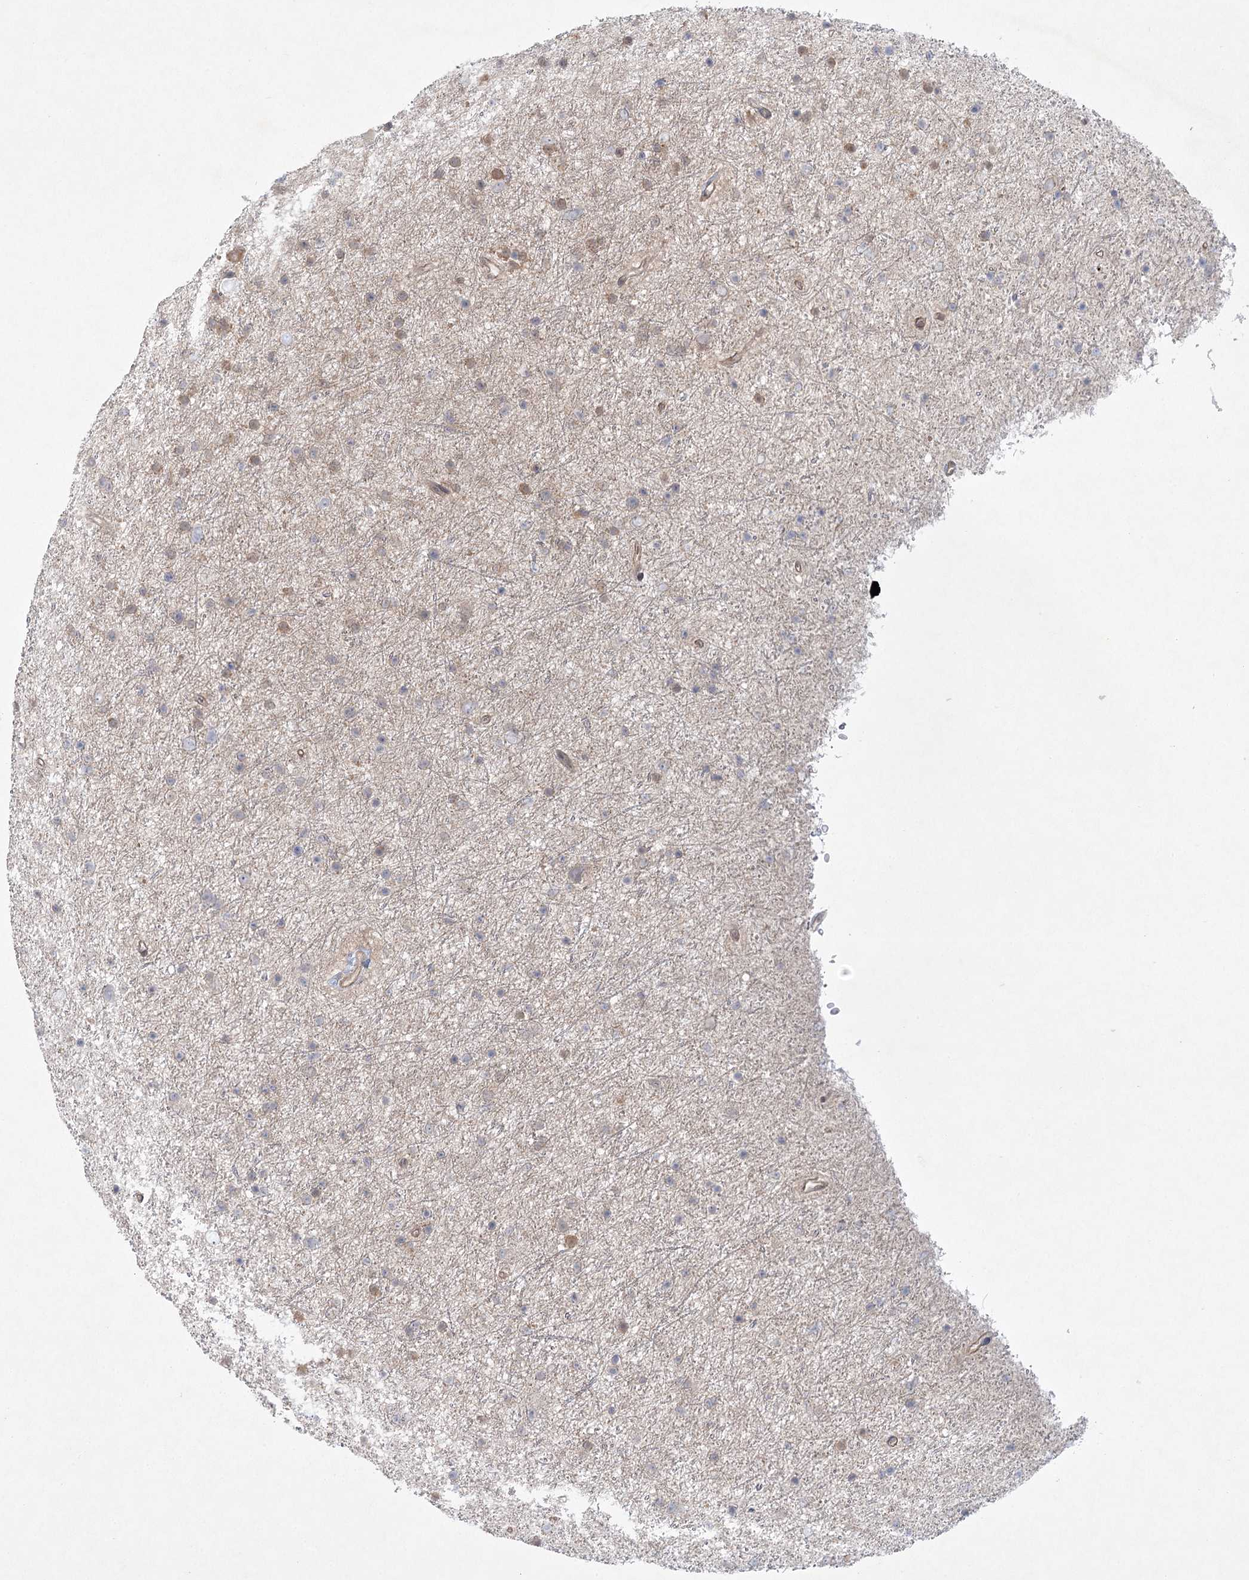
{"staining": {"intensity": "negative", "quantity": "none", "location": "none"}, "tissue": "glioma", "cell_type": "Tumor cells", "image_type": "cancer", "snomed": [{"axis": "morphology", "description": "Glioma, malignant, Low grade"}, {"axis": "topography", "description": "Cerebral cortex"}], "caption": "Human low-grade glioma (malignant) stained for a protein using IHC exhibits no positivity in tumor cells.", "gene": "AAMDC", "patient": {"sex": "female", "age": 39}}